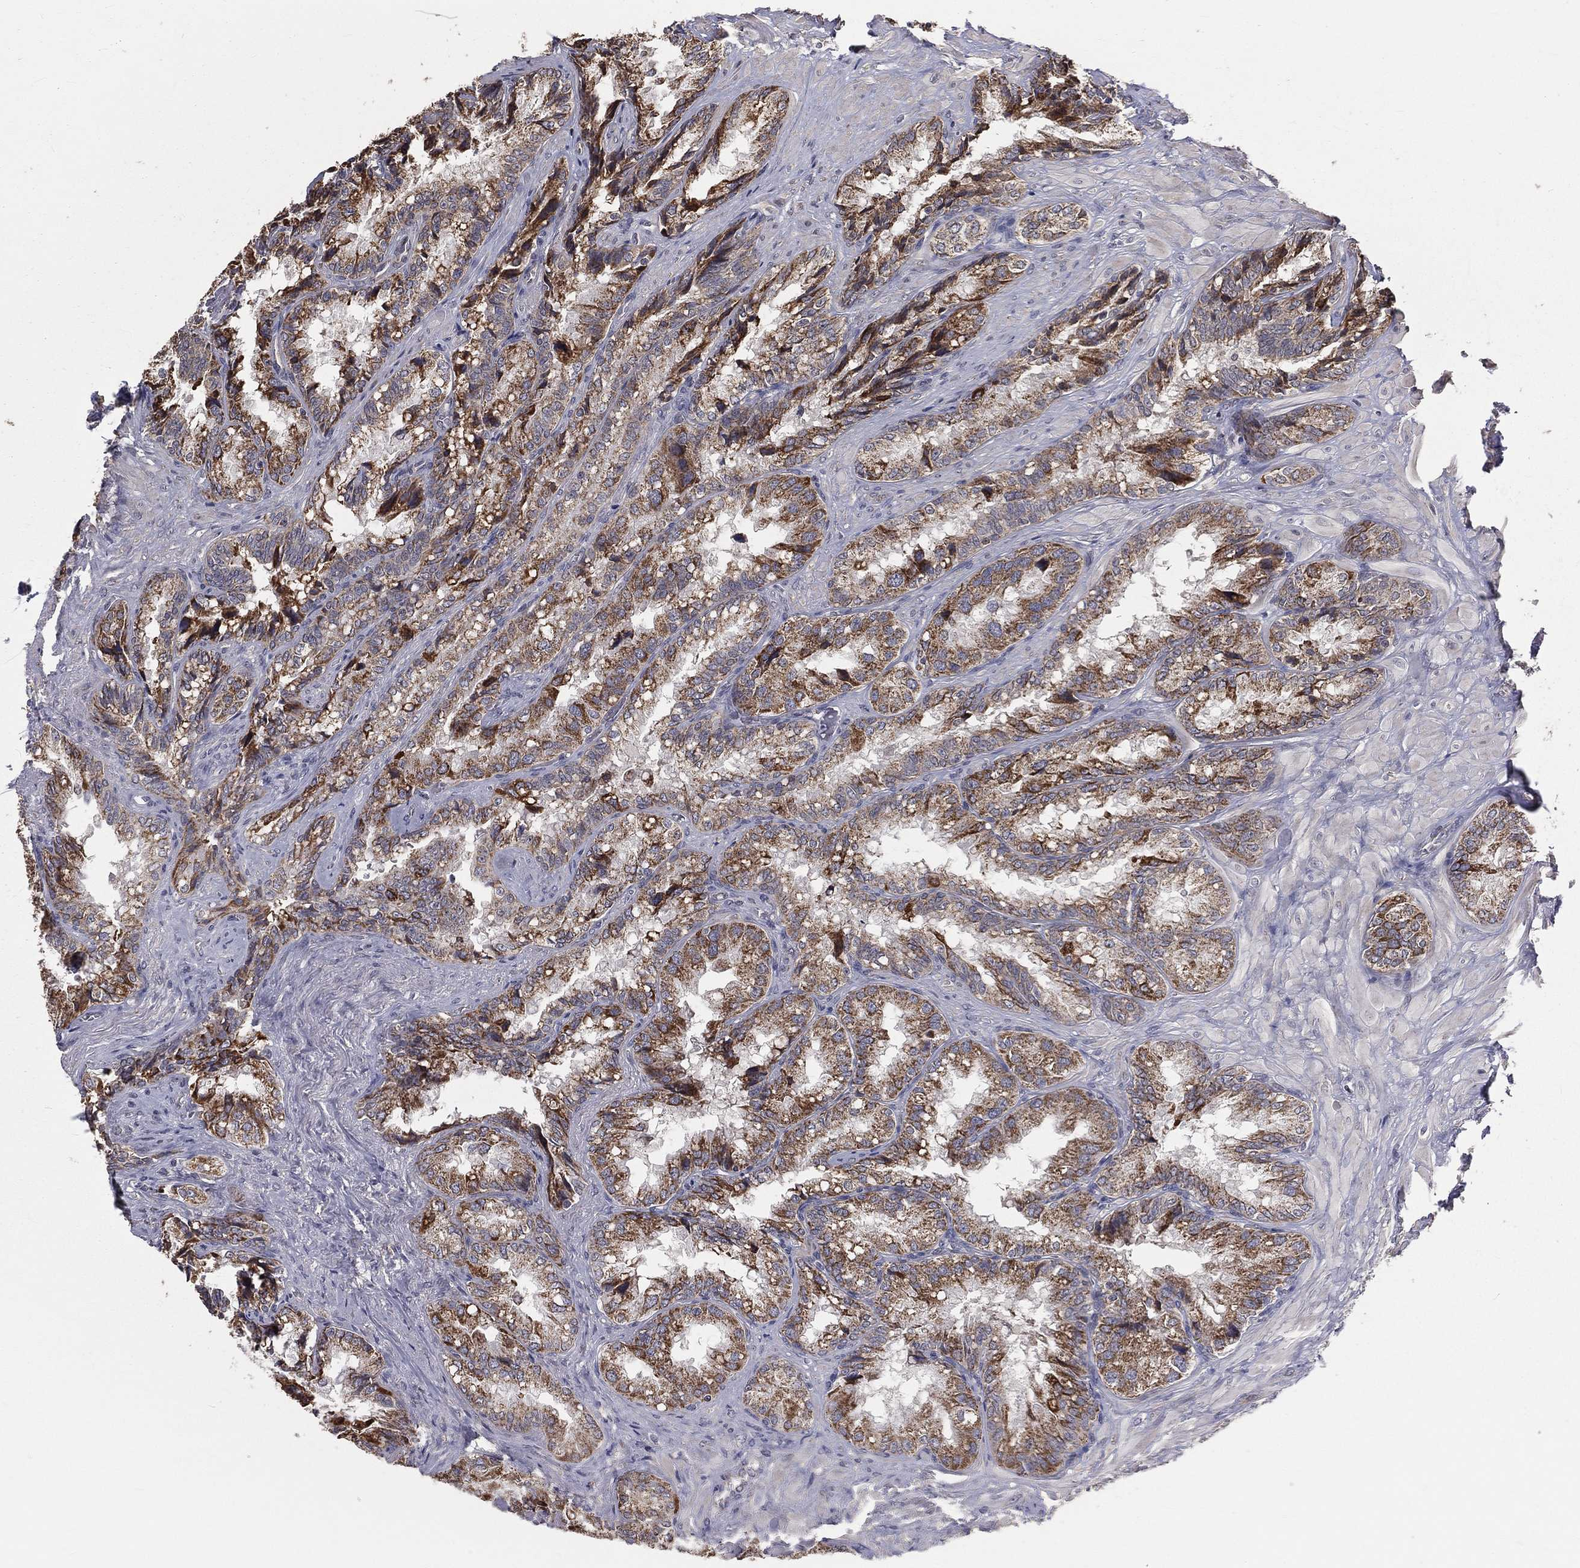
{"staining": {"intensity": "moderate", "quantity": ">75%", "location": "cytoplasmic/membranous"}, "tissue": "seminal vesicle", "cell_type": "Glandular cells", "image_type": "normal", "snomed": [{"axis": "morphology", "description": "Normal tissue, NOS"}, {"axis": "topography", "description": "Seminal veicle"}], "caption": "Glandular cells exhibit medium levels of moderate cytoplasmic/membranous positivity in approximately >75% of cells in unremarkable human seminal vesicle. The protein of interest is stained brown, and the nuclei are stained in blue (DAB (3,3'-diaminobenzidine) IHC with brightfield microscopy, high magnification).", "gene": "MRPL46", "patient": {"sex": "male", "age": 68}}